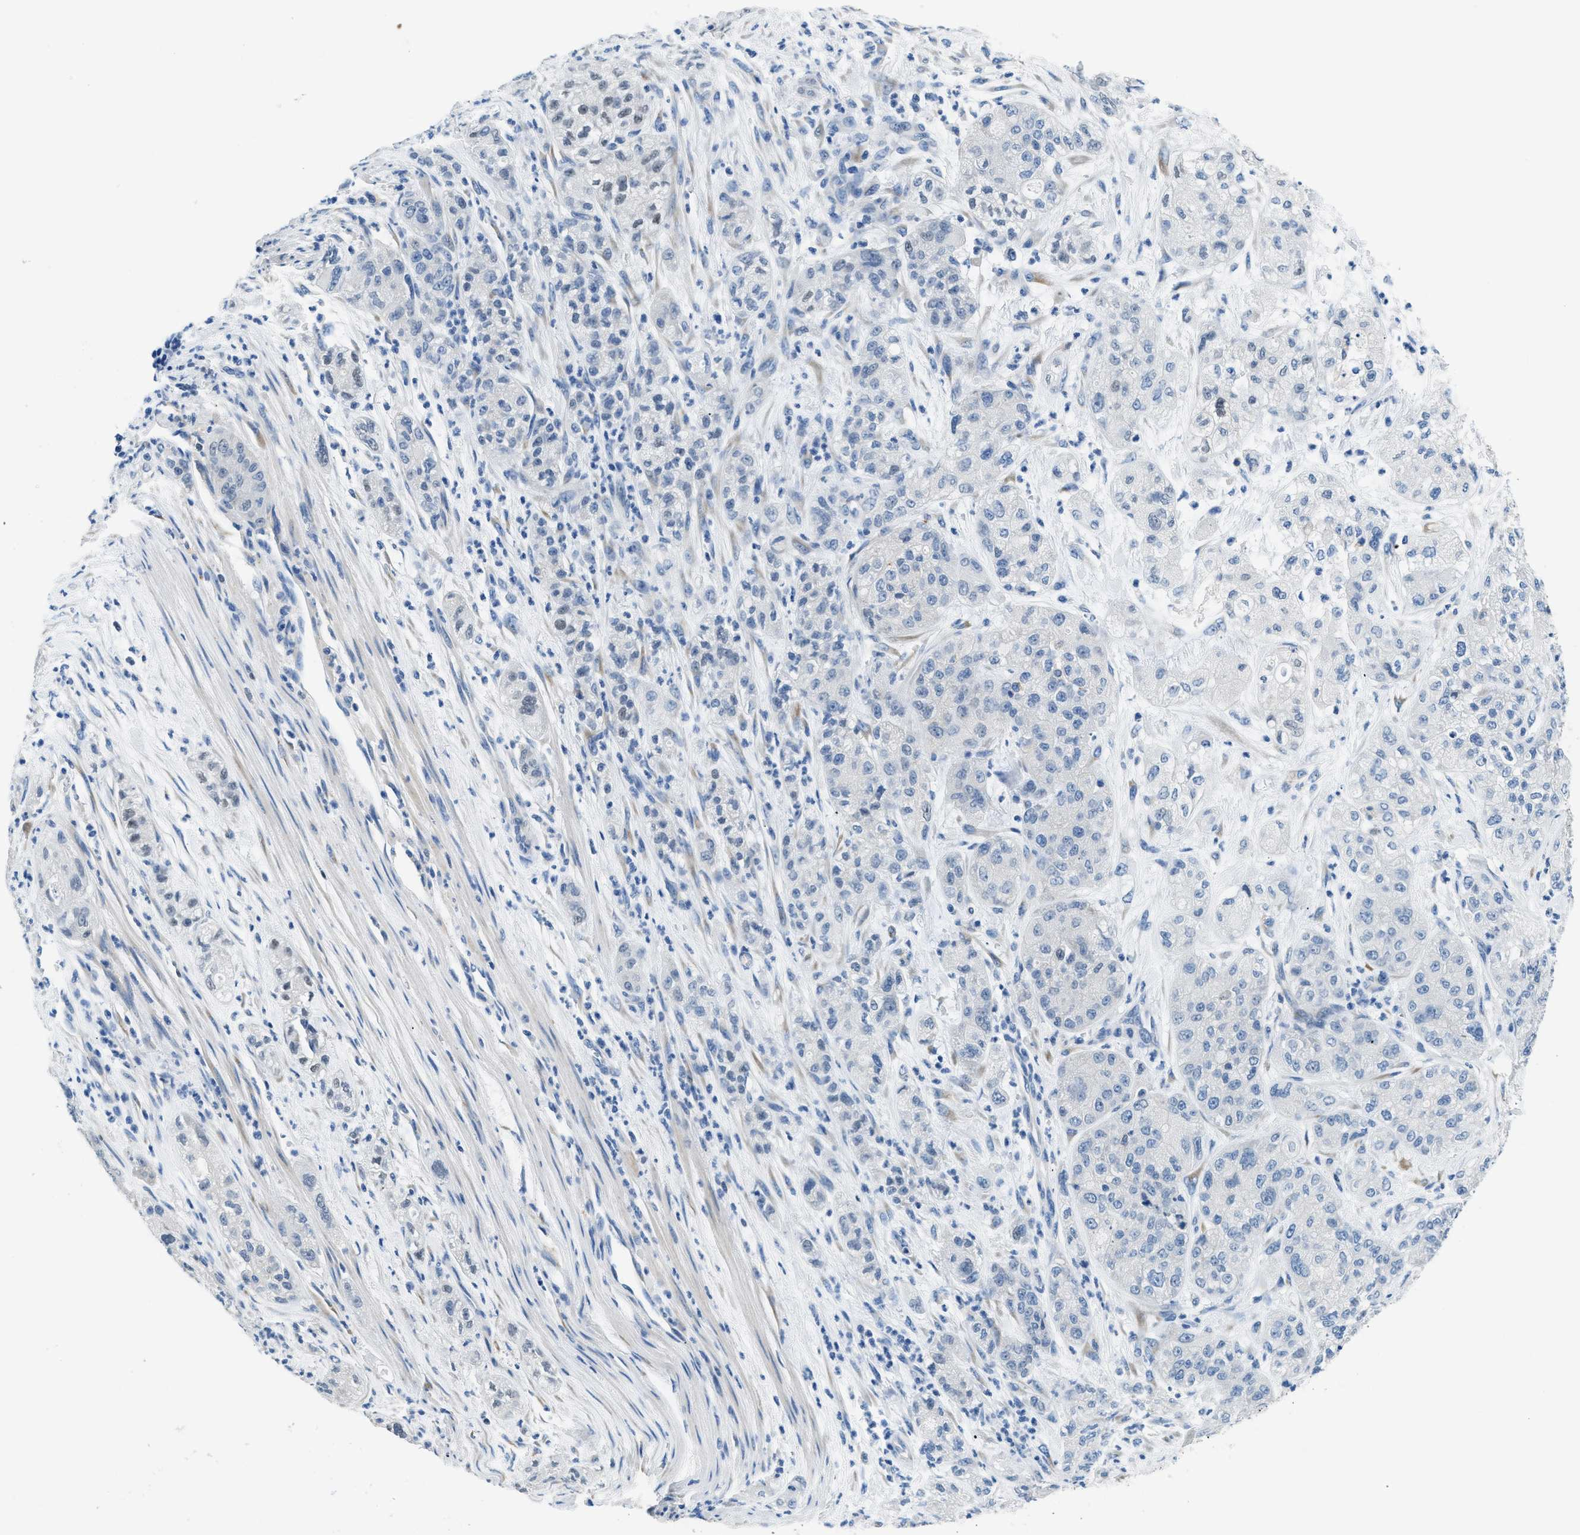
{"staining": {"intensity": "negative", "quantity": "none", "location": "none"}, "tissue": "pancreatic cancer", "cell_type": "Tumor cells", "image_type": "cancer", "snomed": [{"axis": "morphology", "description": "Adenocarcinoma, NOS"}, {"axis": "topography", "description": "Pancreas"}], "caption": "A photomicrograph of human adenocarcinoma (pancreatic) is negative for staining in tumor cells.", "gene": "CLDN18", "patient": {"sex": "female", "age": 78}}